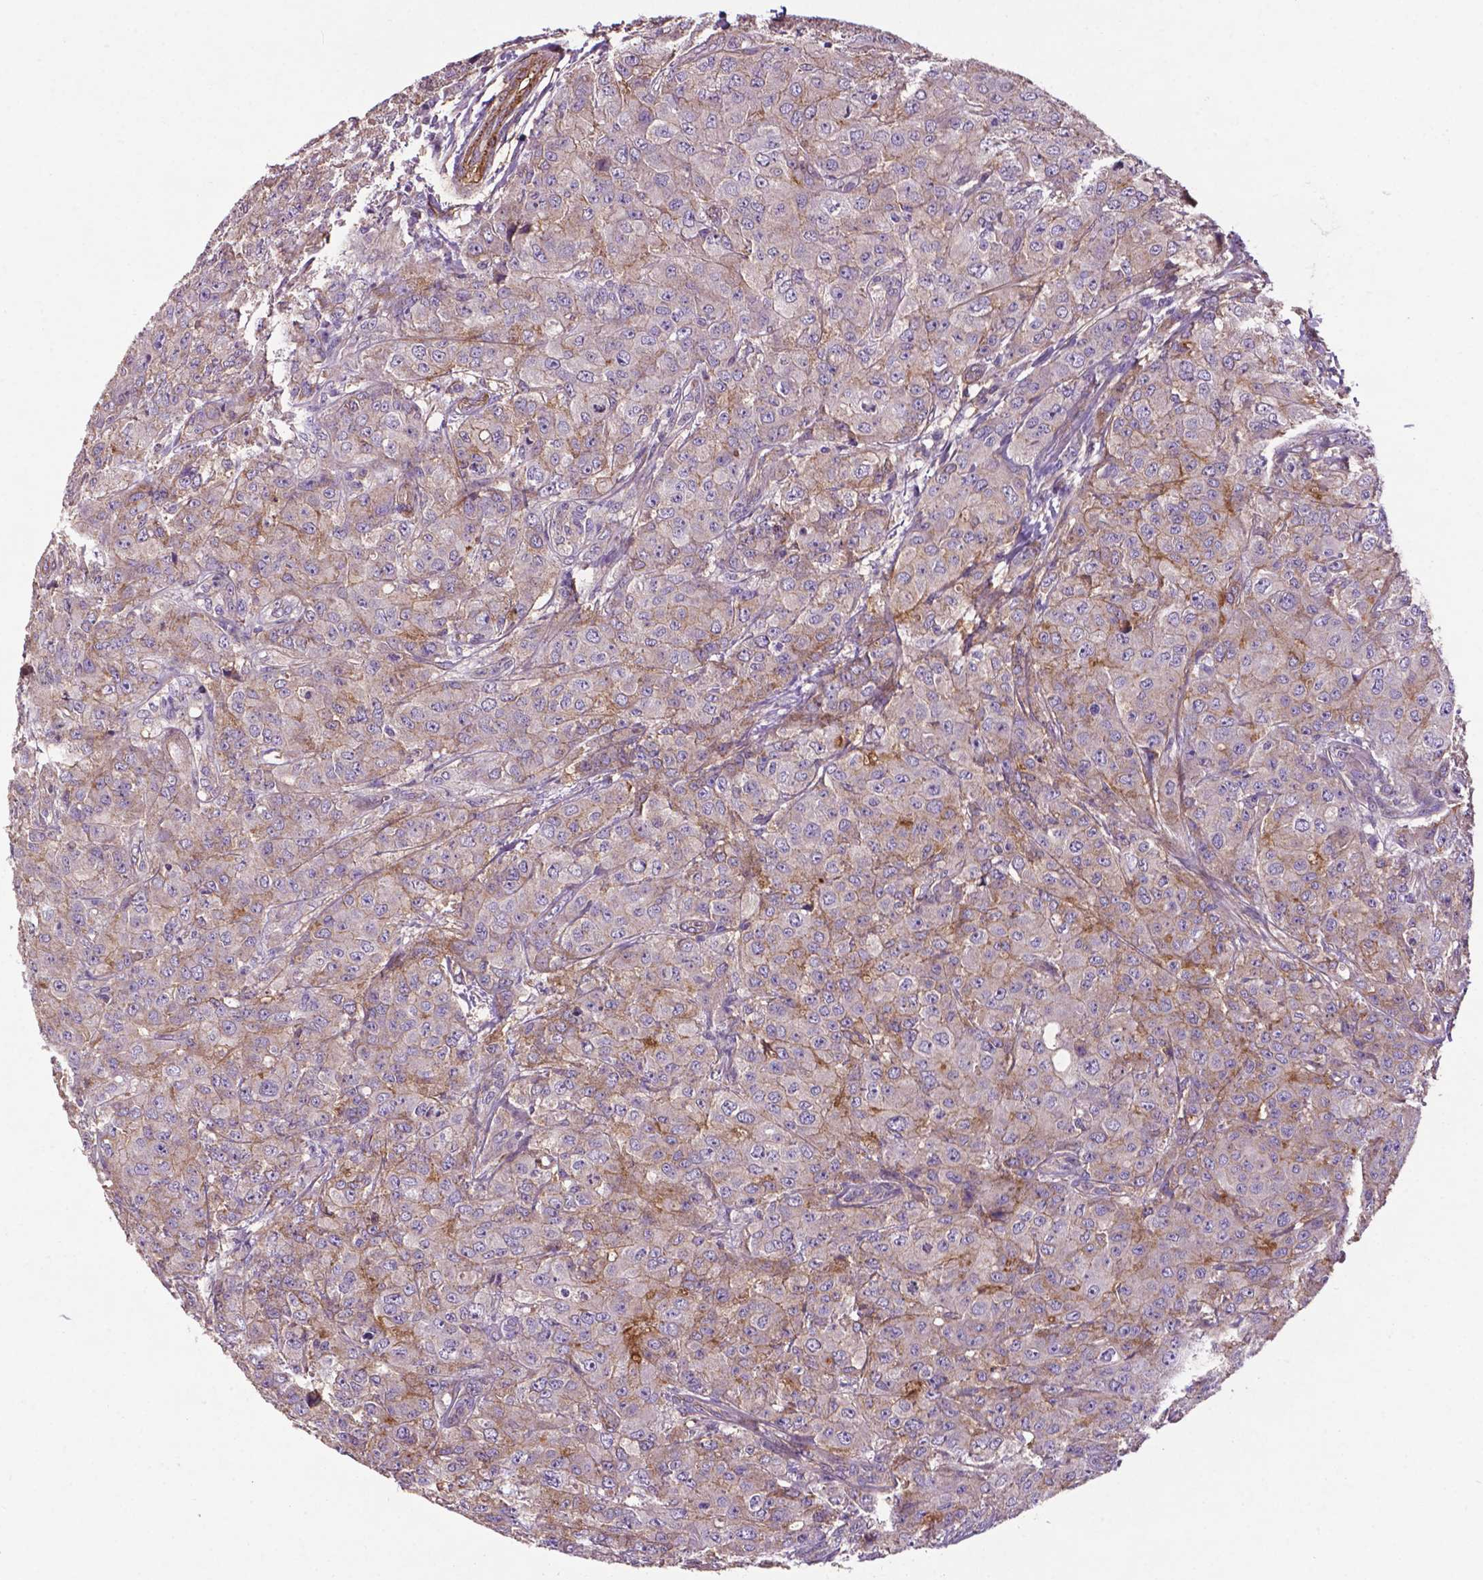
{"staining": {"intensity": "negative", "quantity": "none", "location": "none"}, "tissue": "breast cancer", "cell_type": "Tumor cells", "image_type": "cancer", "snomed": [{"axis": "morphology", "description": "Normal tissue, NOS"}, {"axis": "morphology", "description": "Duct carcinoma"}, {"axis": "topography", "description": "Breast"}], "caption": "Protein analysis of breast cancer displays no significant positivity in tumor cells.", "gene": "RRAS", "patient": {"sex": "female", "age": 43}}